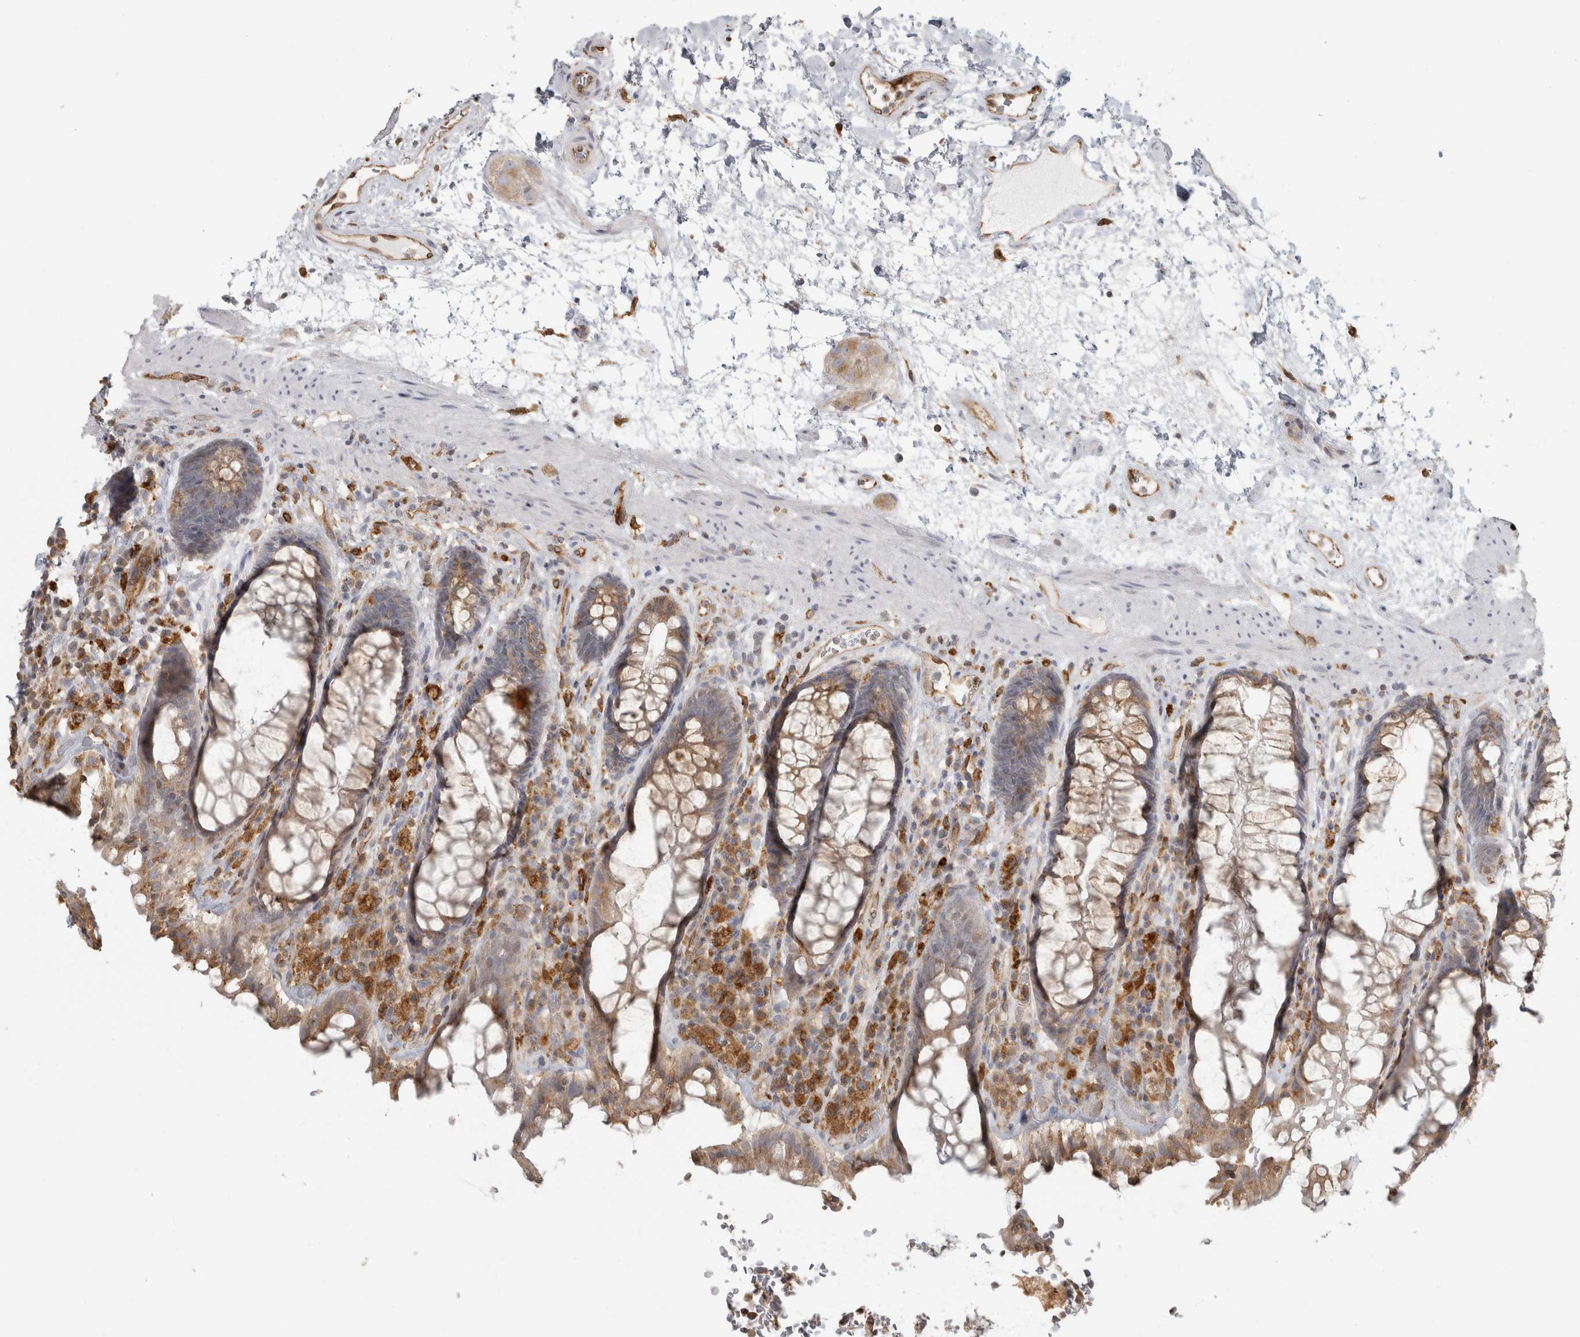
{"staining": {"intensity": "weak", "quantity": "25%-75%", "location": "cytoplasmic/membranous"}, "tissue": "rectum", "cell_type": "Glandular cells", "image_type": "normal", "snomed": [{"axis": "morphology", "description": "Normal tissue, NOS"}, {"axis": "topography", "description": "Rectum"}], "caption": "The histopathology image shows a brown stain indicating the presence of a protein in the cytoplasmic/membranous of glandular cells in rectum.", "gene": "HLA", "patient": {"sex": "male", "age": 64}}